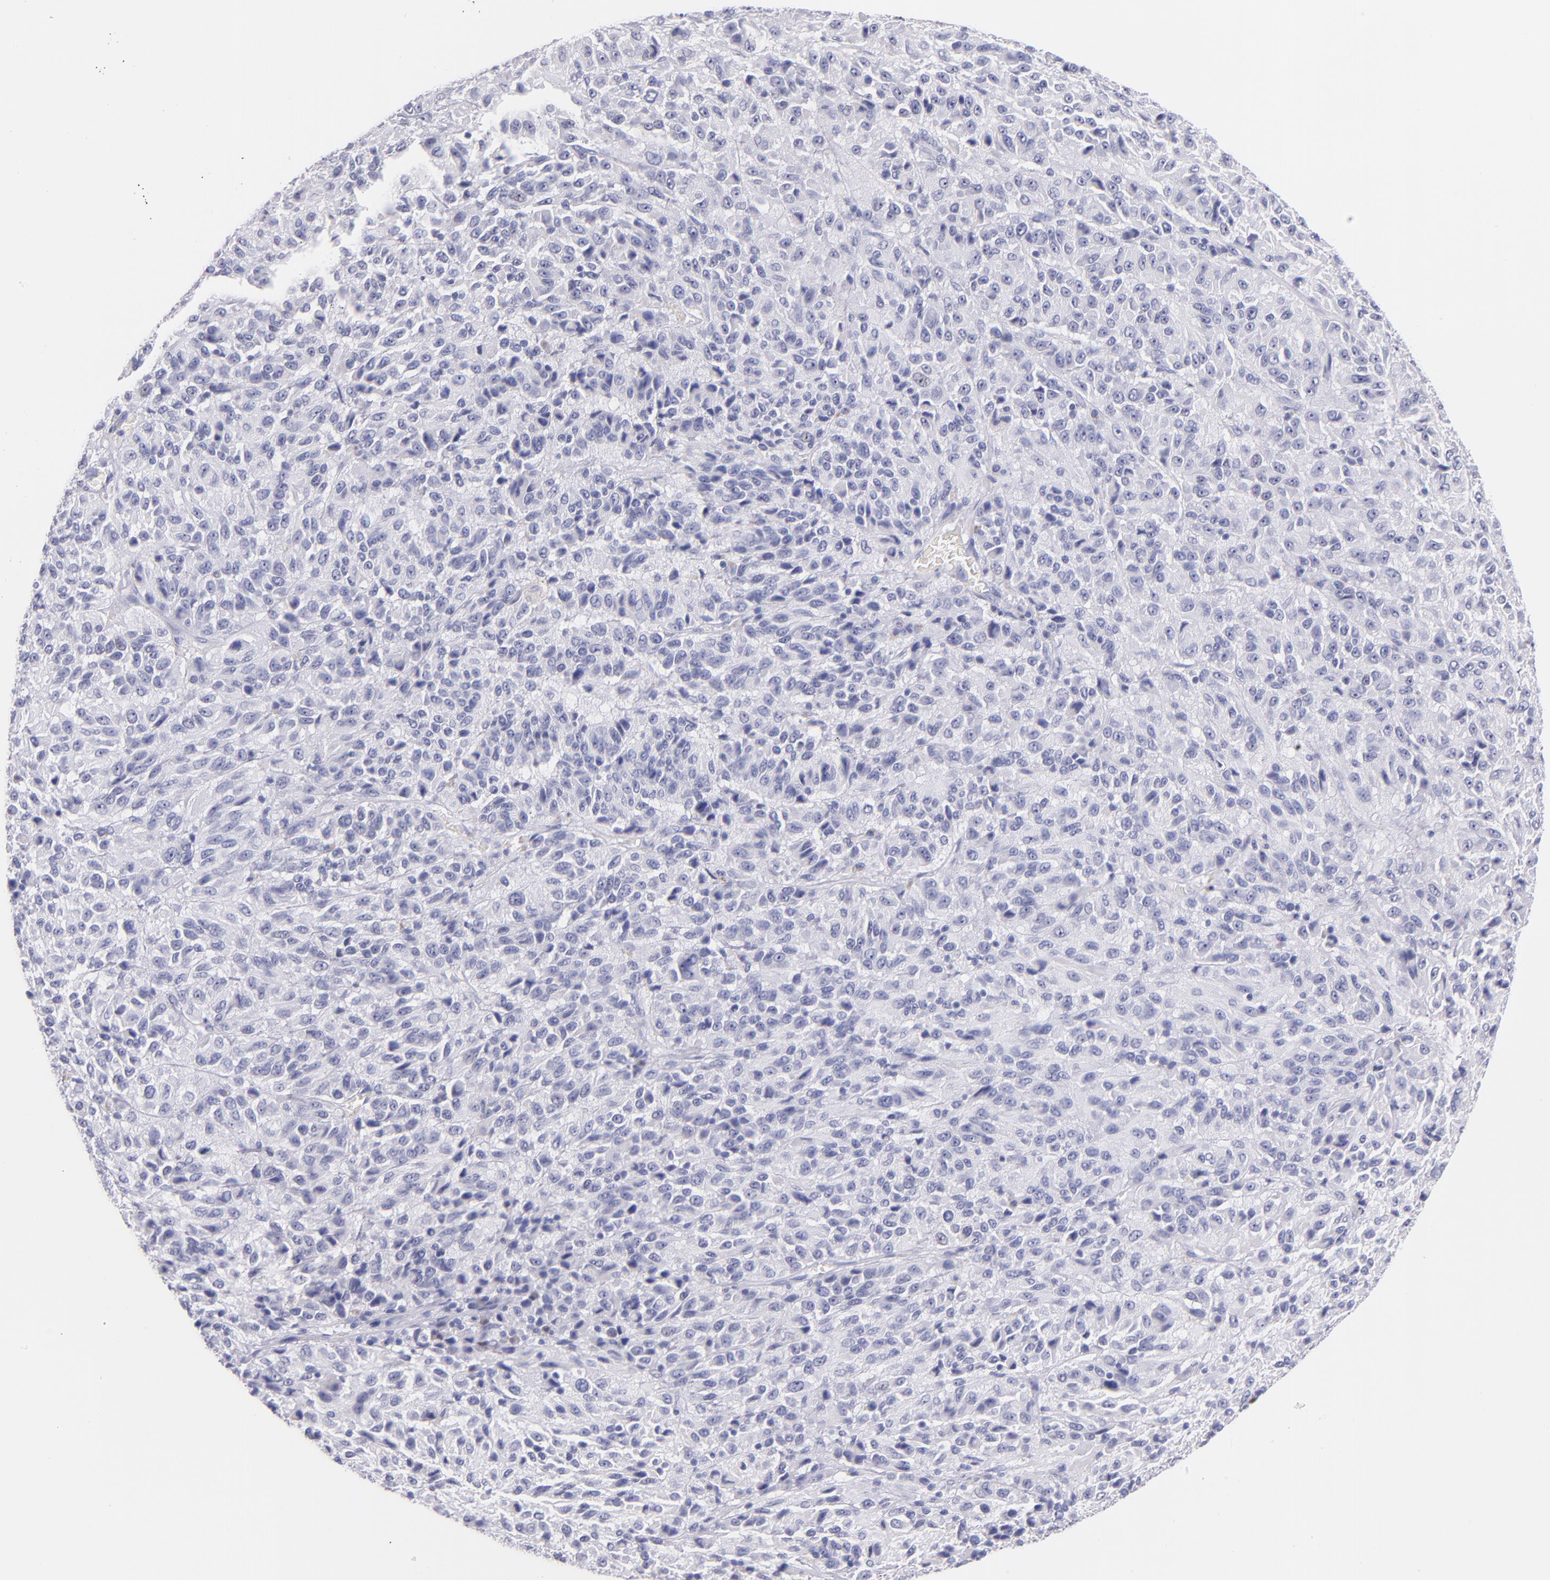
{"staining": {"intensity": "negative", "quantity": "none", "location": "none"}, "tissue": "melanoma", "cell_type": "Tumor cells", "image_type": "cancer", "snomed": [{"axis": "morphology", "description": "Malignant melanoma, Metastatic site"}, {"axis": "topography", "description": "Lung"}], "caption": "This is an IHC micrograph of melanoma. There is no staining in tumor cells.", "gene": "IRF4", "patient": {"sex": "male", "age": 64}}